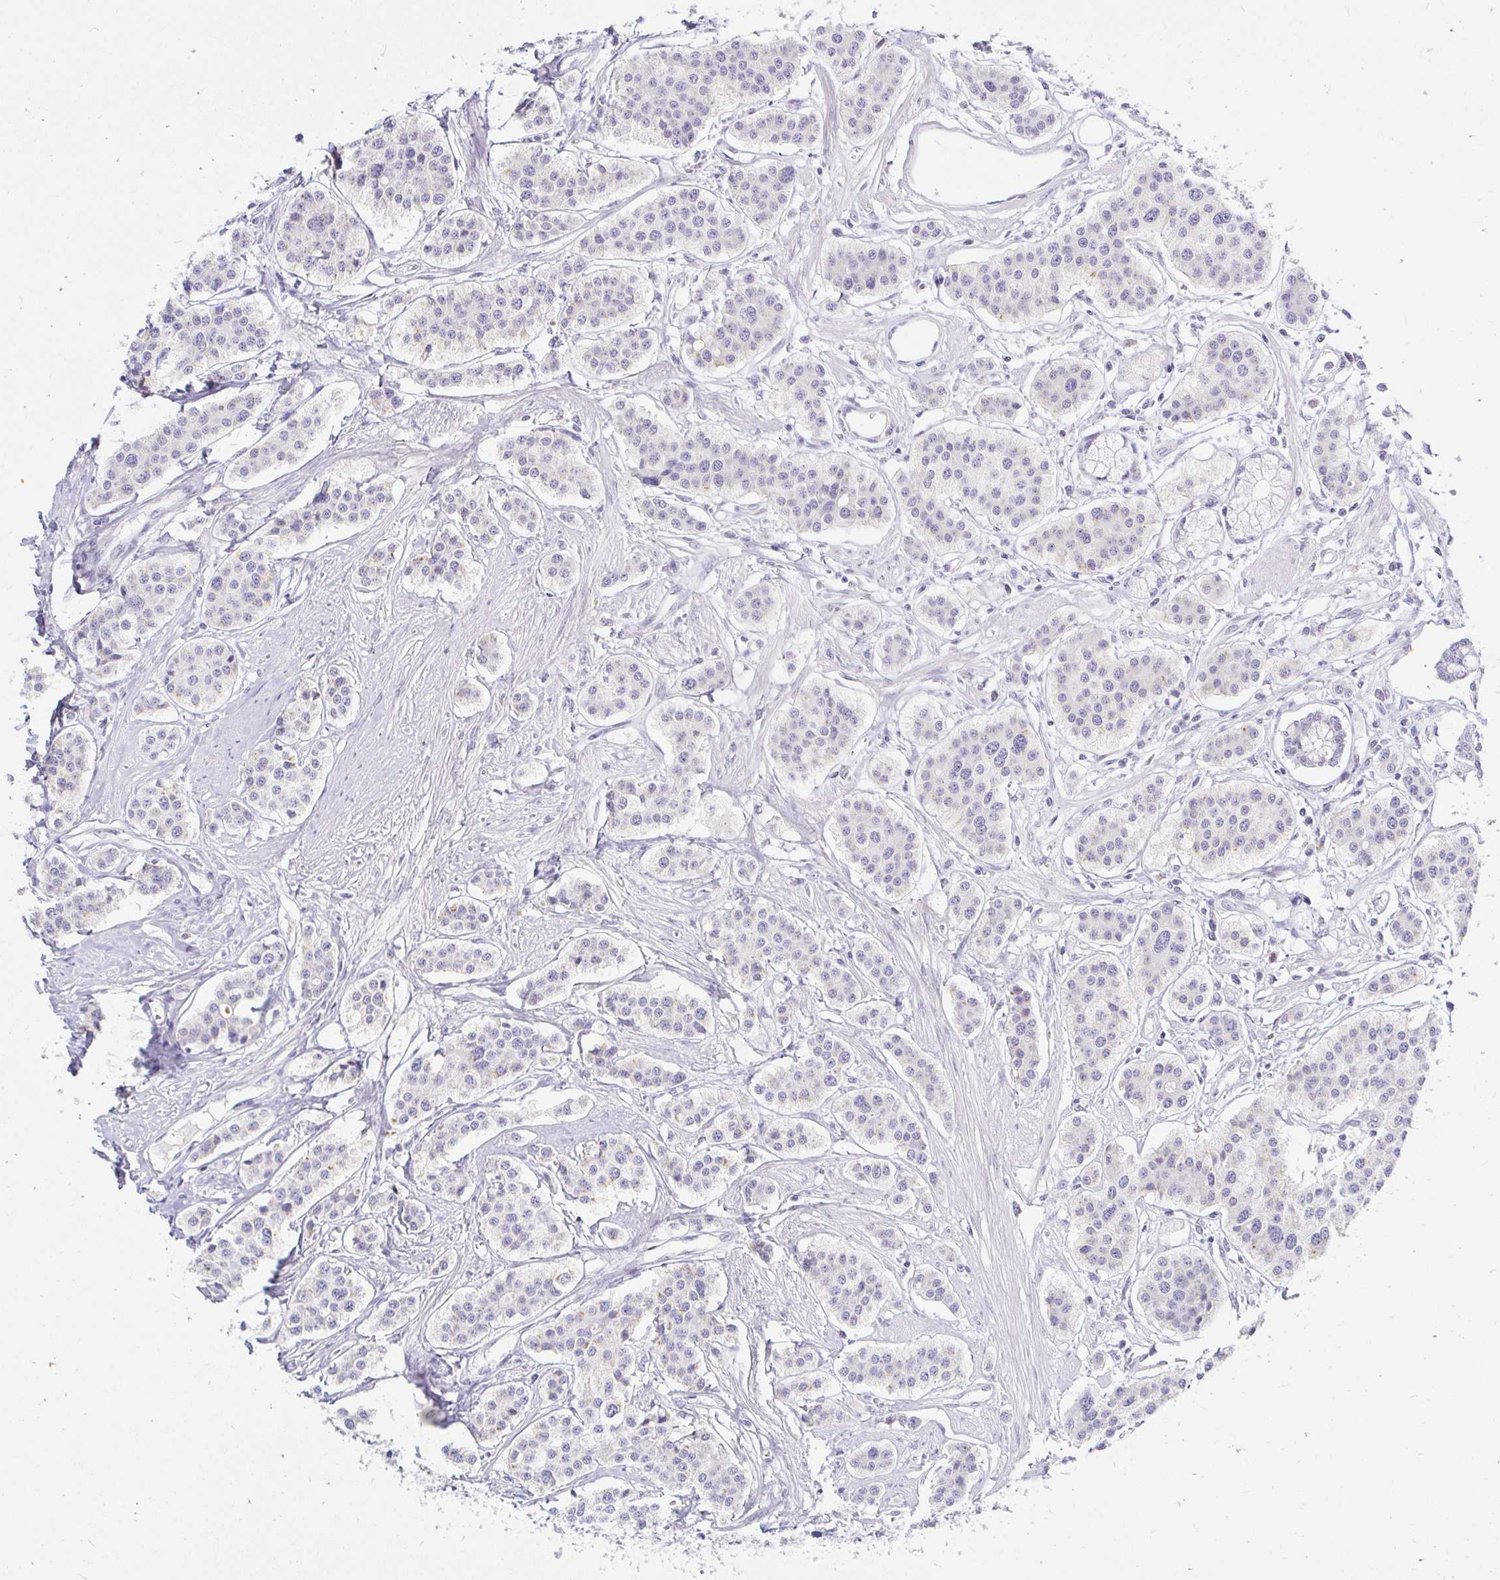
{"staining": {"intensity": "negative", "quantity": "none", "location": "none"}, "tissue": "carcinoid", "cell_type": "Tumor cells", "image_type": "cancer", "snomed": [{"axis": "morphology", "description": "Carcinoid, malignant, NOS"}, {"axis": "topography", "description": "Small intestine"}], "caption": "Immunohistochemical staining of carcinoid shows no significant positivity in tumor cells.", "gene": "OR51D1", "patient": {"sex": "male", "age": 60}}